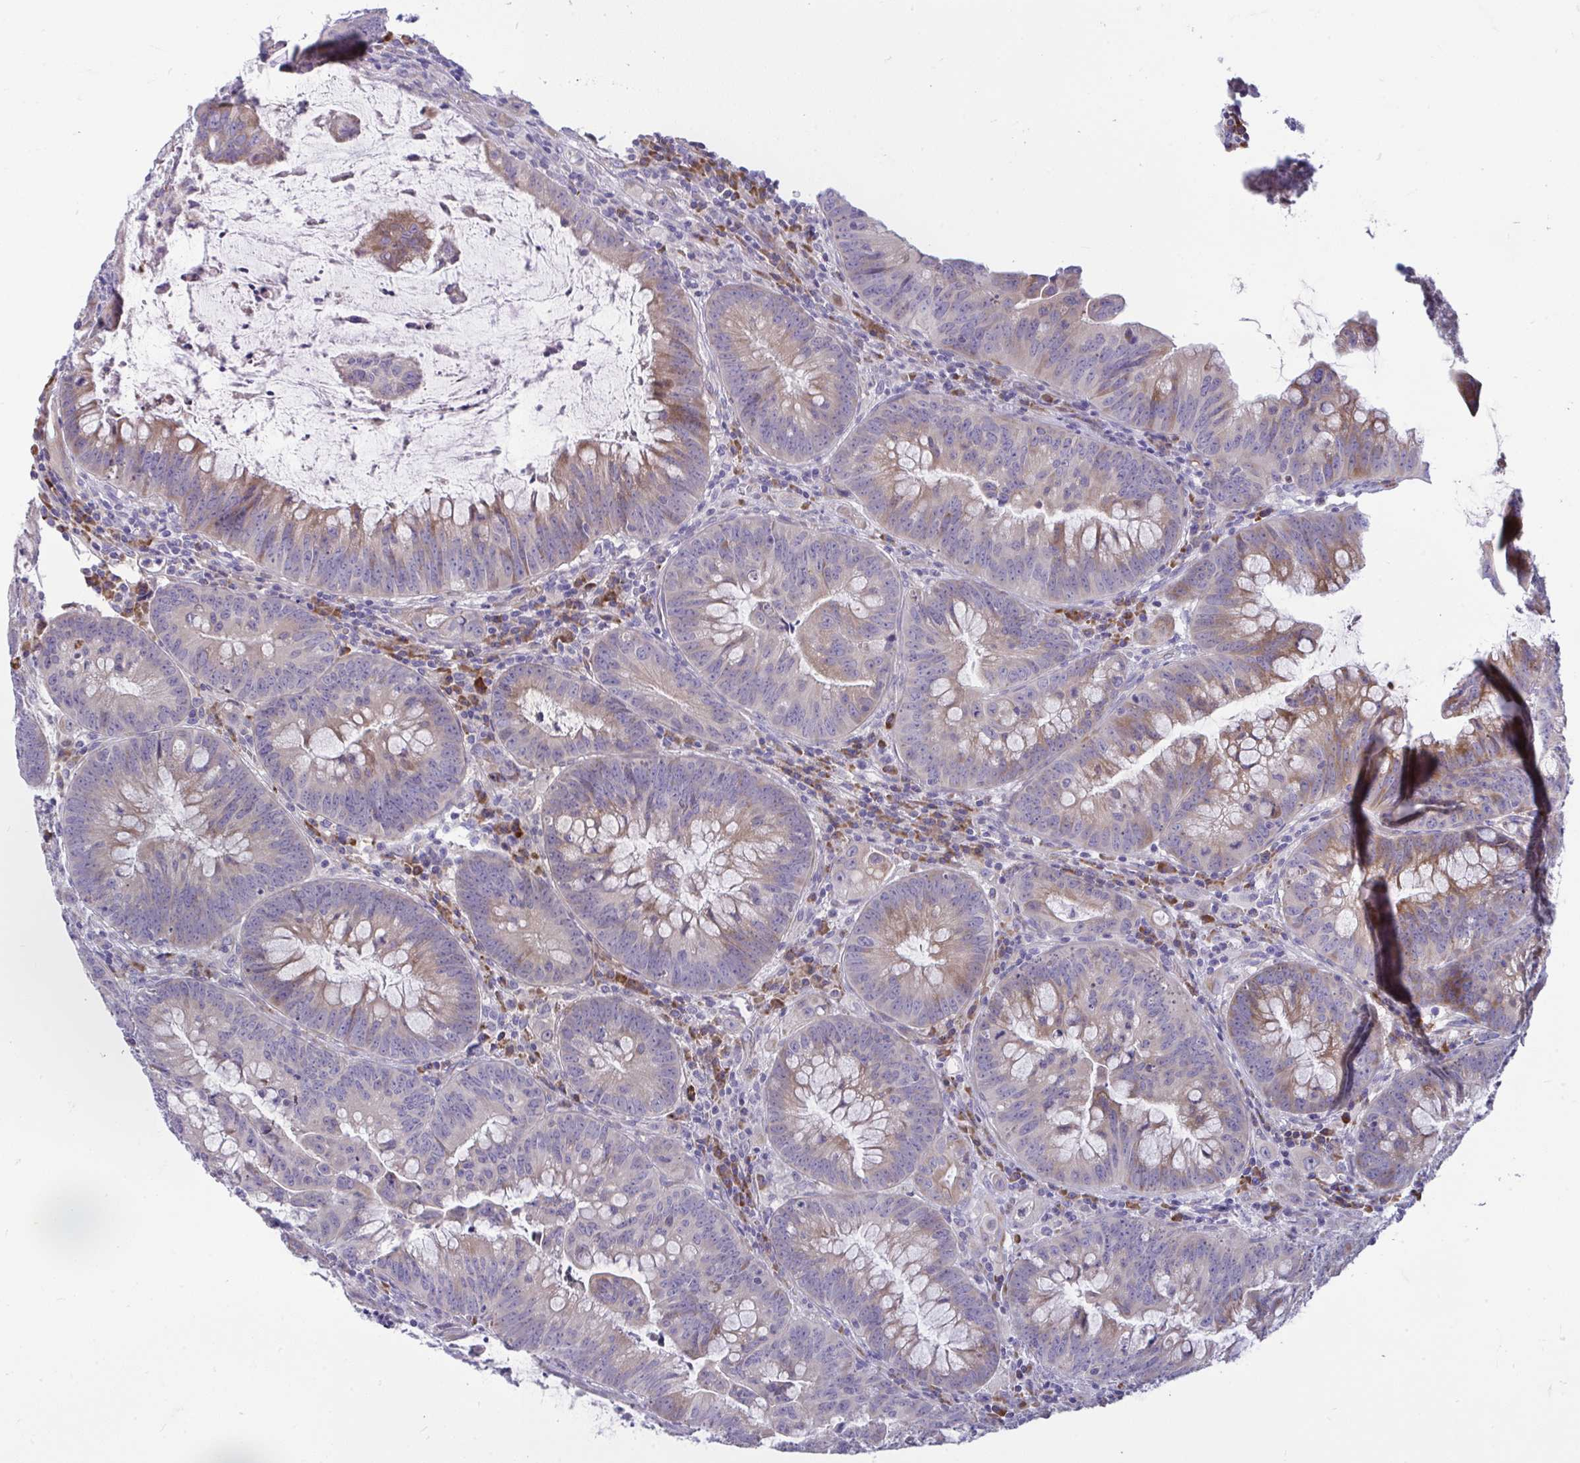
{"staining": {"intensity": "moderate", "quantity": "25%-75%", "location": "cytoplasmic/membranous"}, "tissue": "colorectal cancer", "cell_type": "Tumor cells", "image_type": "cancer", "snomed": [{"axis": "morphology", "description": "Adenocarcinoma, NOS"}, {"axis": "topography", "description": "Colon"}], "caption": "Tumor cells display medium levels of moderate cytoplasmic/membranous positivity in about 25%-75% of cells in colorectal cancer (adenocarcinoma).", "gene": "PIGZ", "patient": {"sex": "male", "age": 62}}